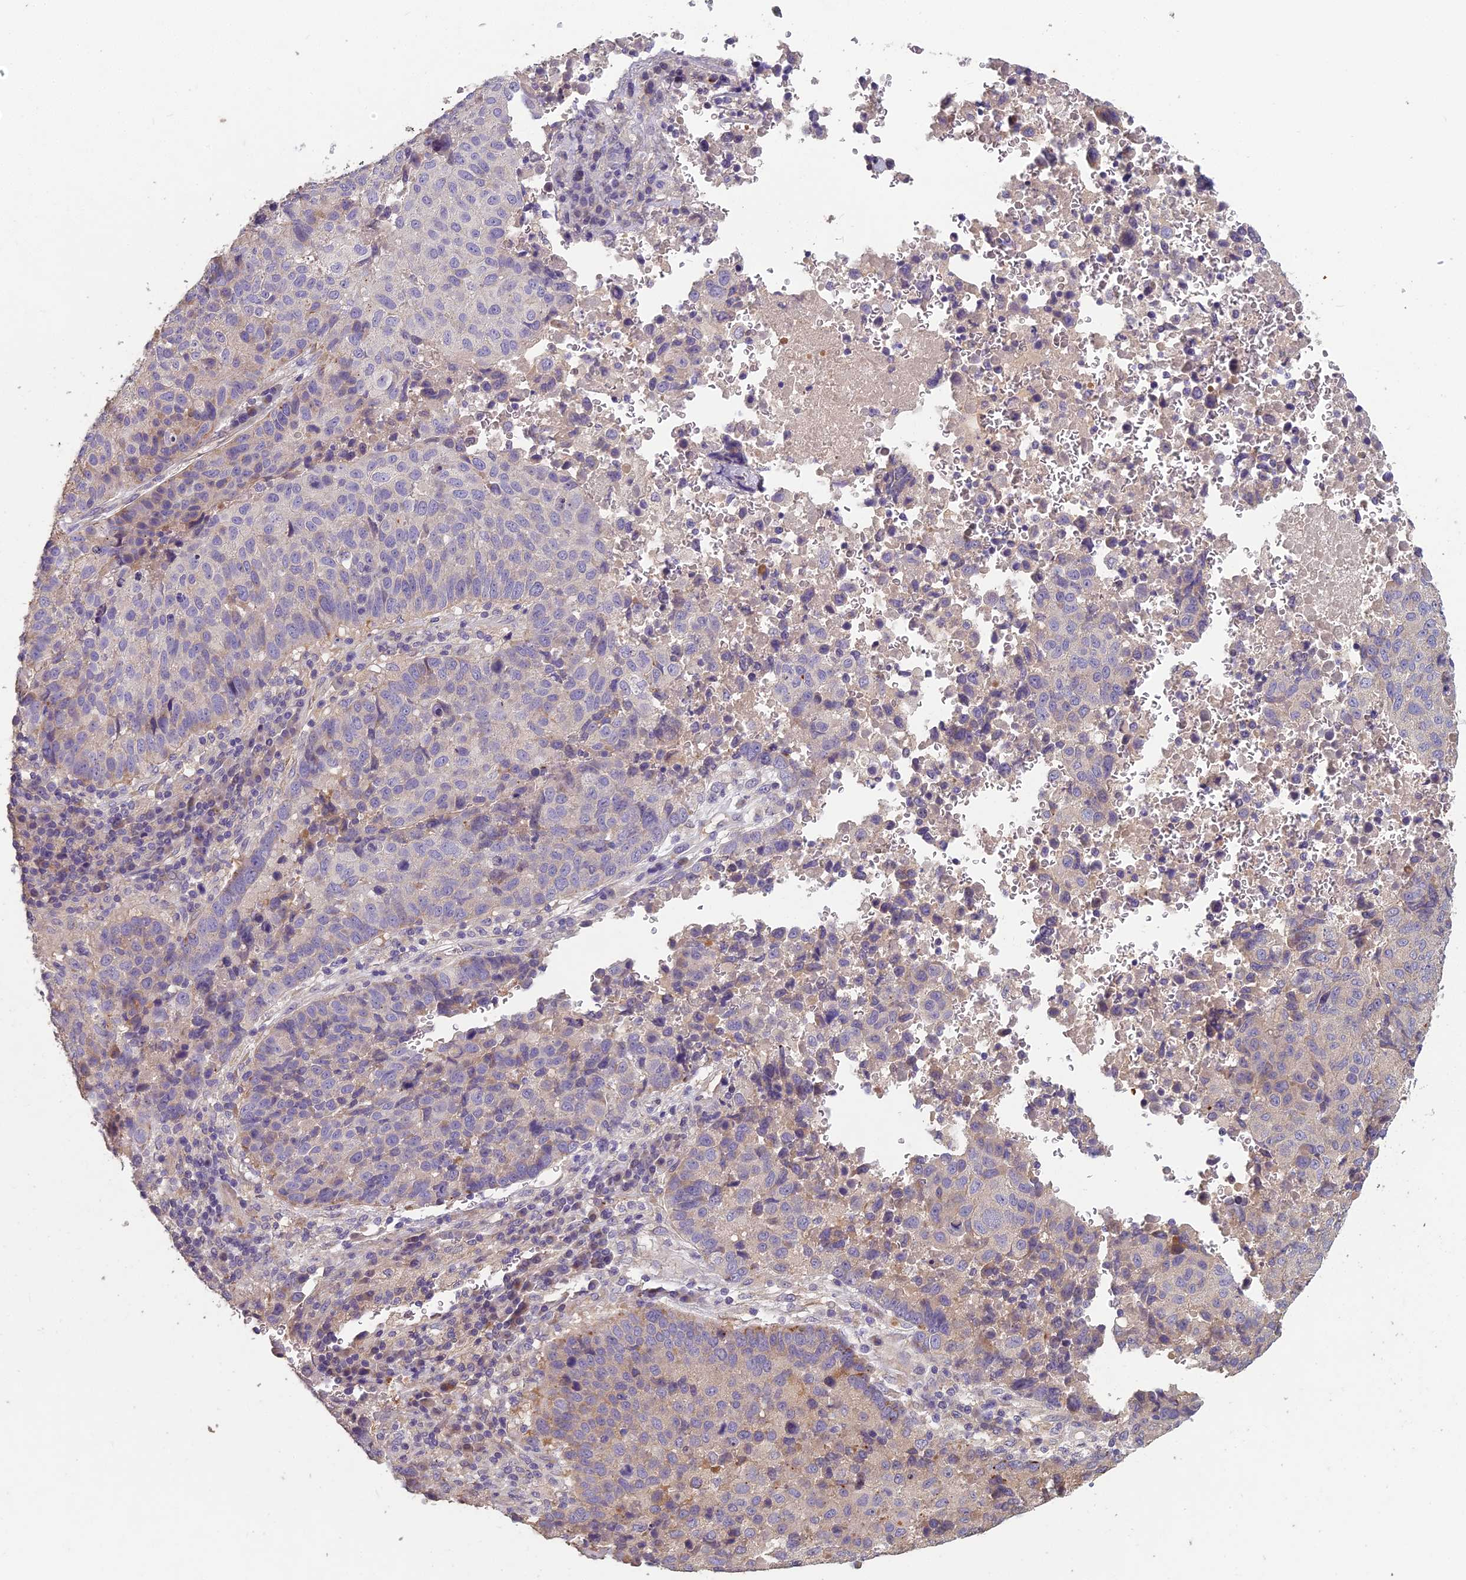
{"staining": {"intensity": "moderate", "quantity": "<25%", "location": "cytoplasmic/membranous"}, "tissue": "lung cancer", "cell_type": "Tumor cells", "image_type": "cancer", "snomed": [{"axis": "morphology", "description": "Squamous cell carcinoma, NOS"}, {"axis": "topography", "description": "Lung"}], "caption": "This is a histology image of immunohistochemistry (IHC) staining of lung cancer, which shows moderate staining in the cytoplasmic/membranous of tumor cells.", "gene": "CEACAM16", "patient": {"sex": "male", "age": 73}}